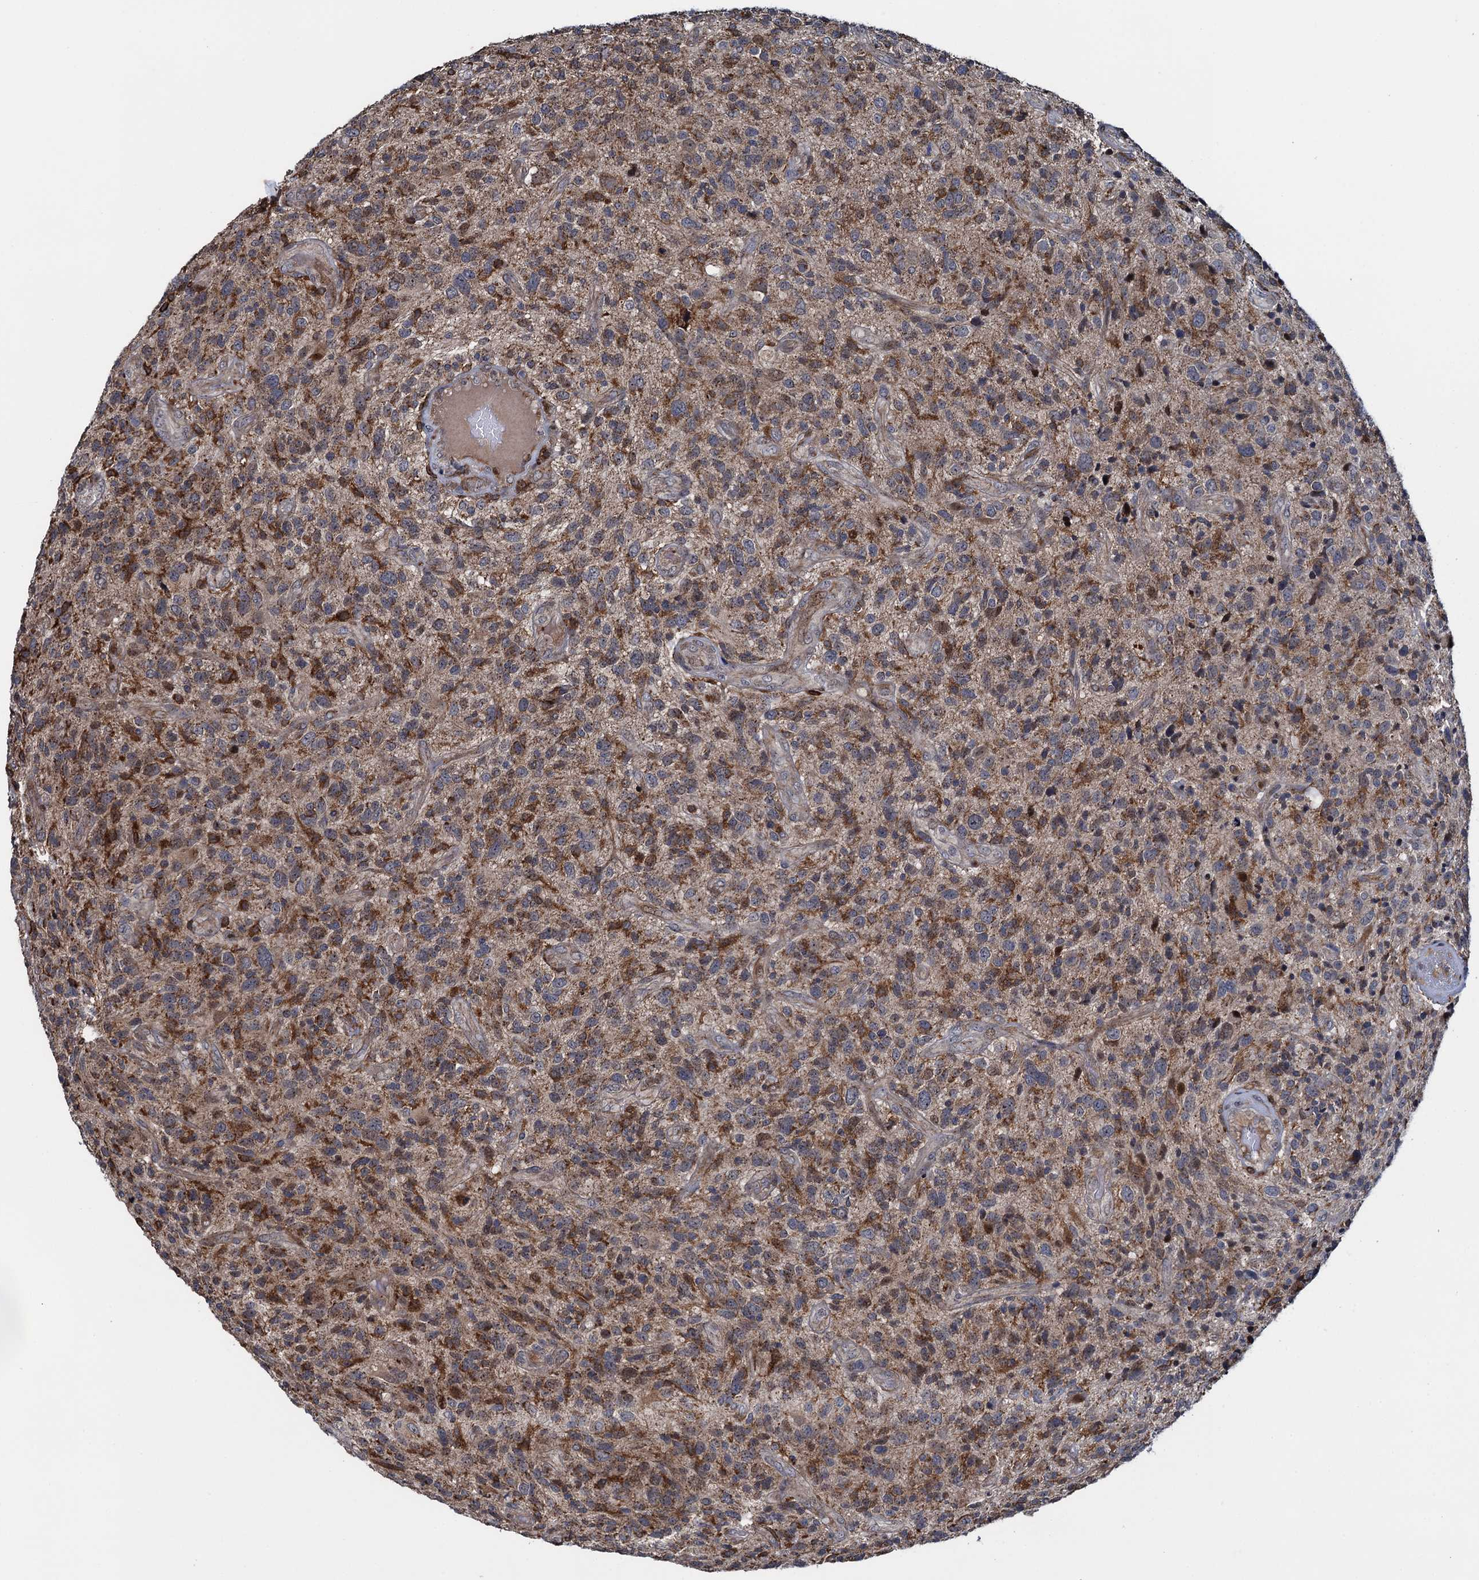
{"staining": {"intensity": "moderate", "quantity": "25%-75%", "location": "cytoplasmic/membranous"}, "tissue": "glioma", "cell_type": "Tumor cells", "image_type": "cancer", "snomed": [{"axis": "morphology", "description": "Glioma, malignant, High grade"}, {"axis": "topography", "description": "Brain"}], "caption": "Protein staining shows moderate cytoplasmic/membranous staining in approximately 25%-75% of tumor cells in malignant high-grade glioma.", "gene": "CCDC102A", "patient": {"sex": "male", "age": 47}}